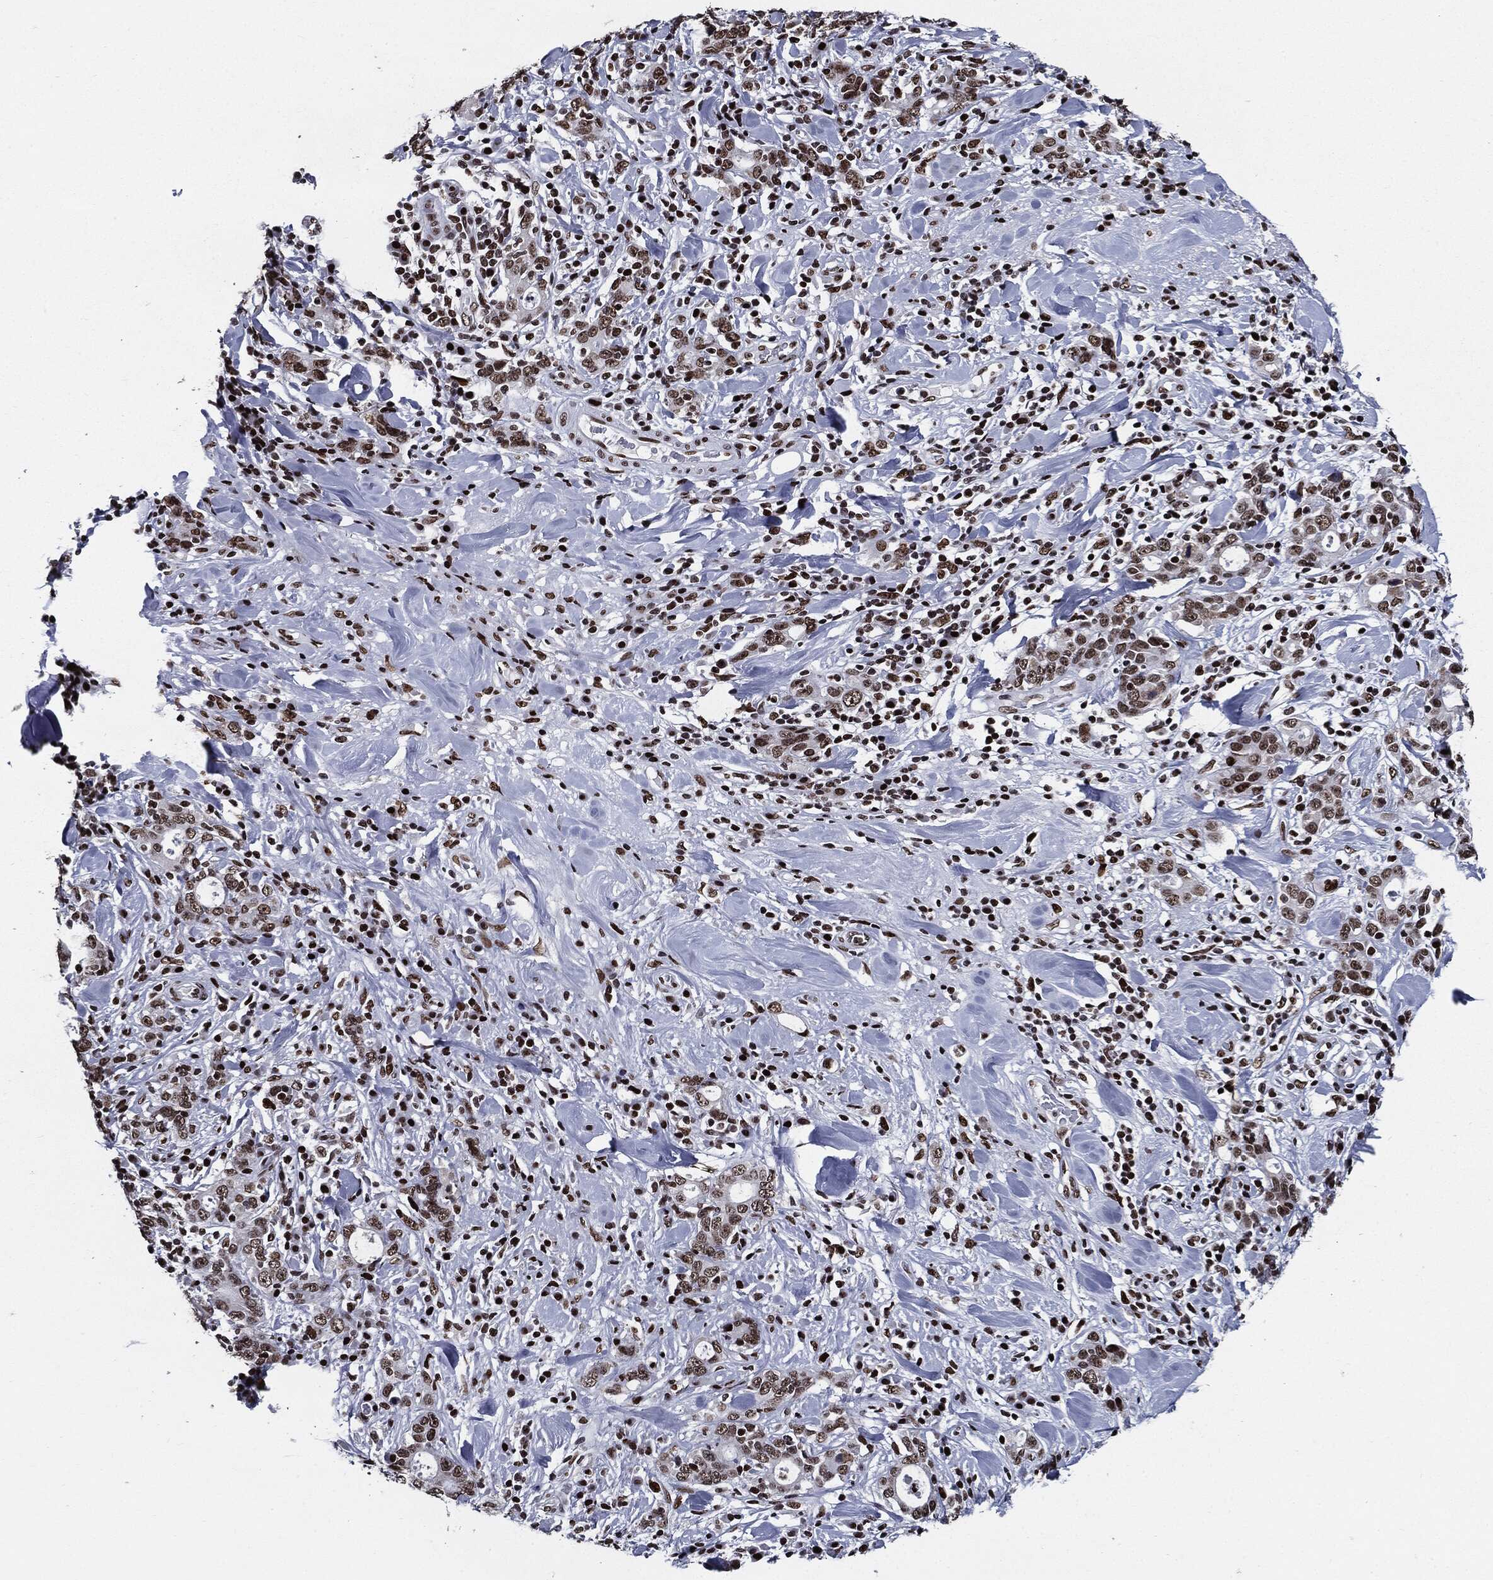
{"staining": {"intensity": "moderate", "quantity": ">75%", "location": "nuclear"}, "tissue": "stomach cancer", "cell_type": "Tumor cells", "image_type": "cancer", "snomed": [{"axis": "morphology", "description": "Adenocarcinoma, NOS"}, {"axis": "topography", "description": "Stomach"}], "caption": "DAB (3,3'-diaminobenzidine) immunohistochemical staining of human stomach adenocarcinoma shows moderate nuclear protein expression in about >75% of tumor cells.", "gene": "ZFP91", "patient": {"sex": "male", "age": 79}}